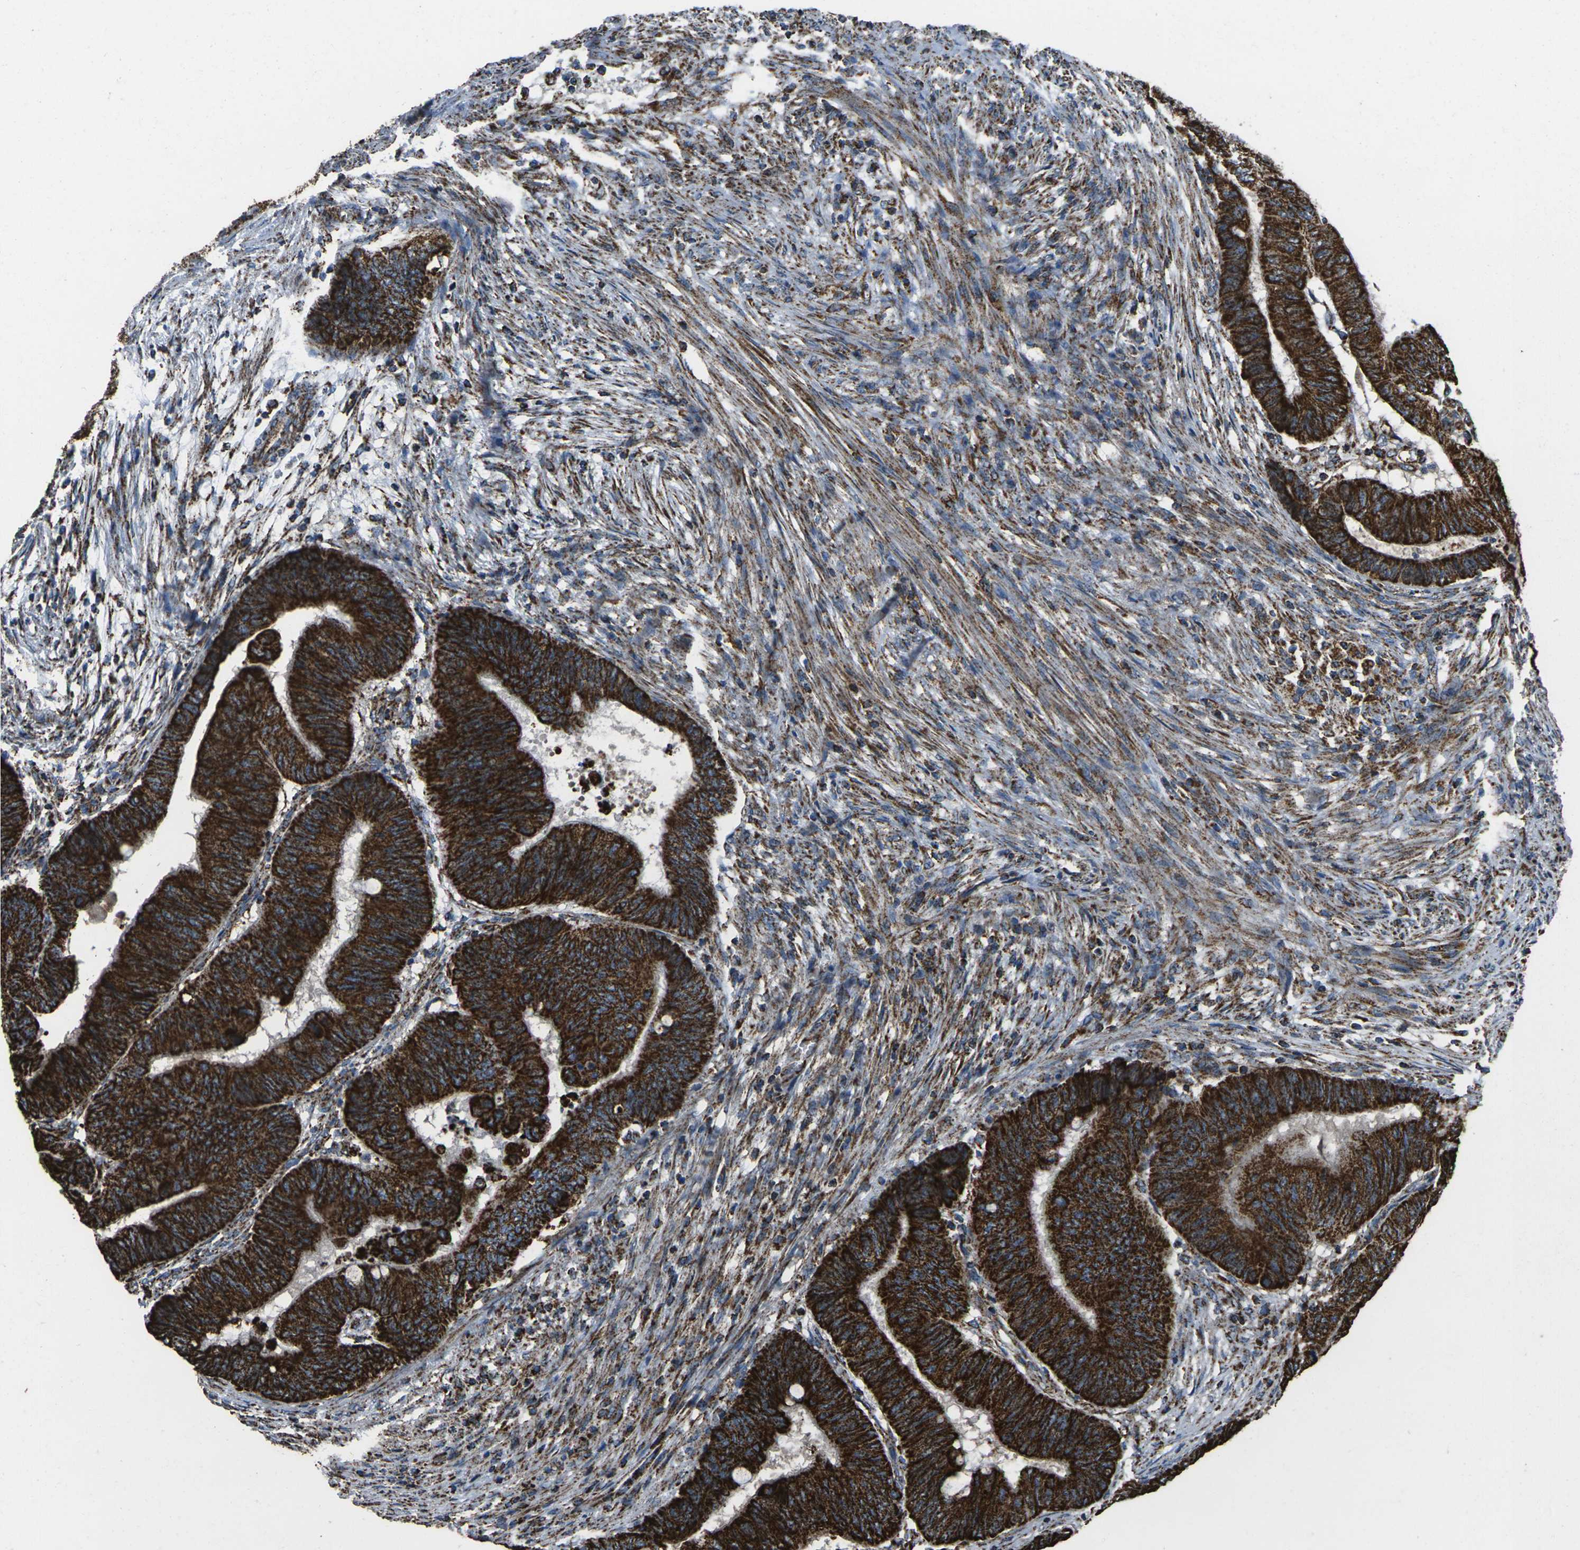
{"staining": {"intensity": "strong", "quantity": ">75%", "location": "cytoplasmic/membranous"}, "tissue": "colorectal cancer", "cell_type": "Tumor cells", "image_type": "cancer", "snomed": [{"axis": "morphology", "description": "Normal tissue, NOS"}, {"axis": "morphology", "description": "Adenocarcinoma, NOS"}, {"axis": "topography", "description": "Rectum"}, {"axis": "topography", "description": "Peripheral nerve tissue"}], "caption": "Brown immunohistochemical staining in human colorectal cancer shows strong cytoplasmic/membranous positivity in about >75% of tumor cells.", "gene": "KLHL5", "patient": {"sex": "male", "age": 92}}